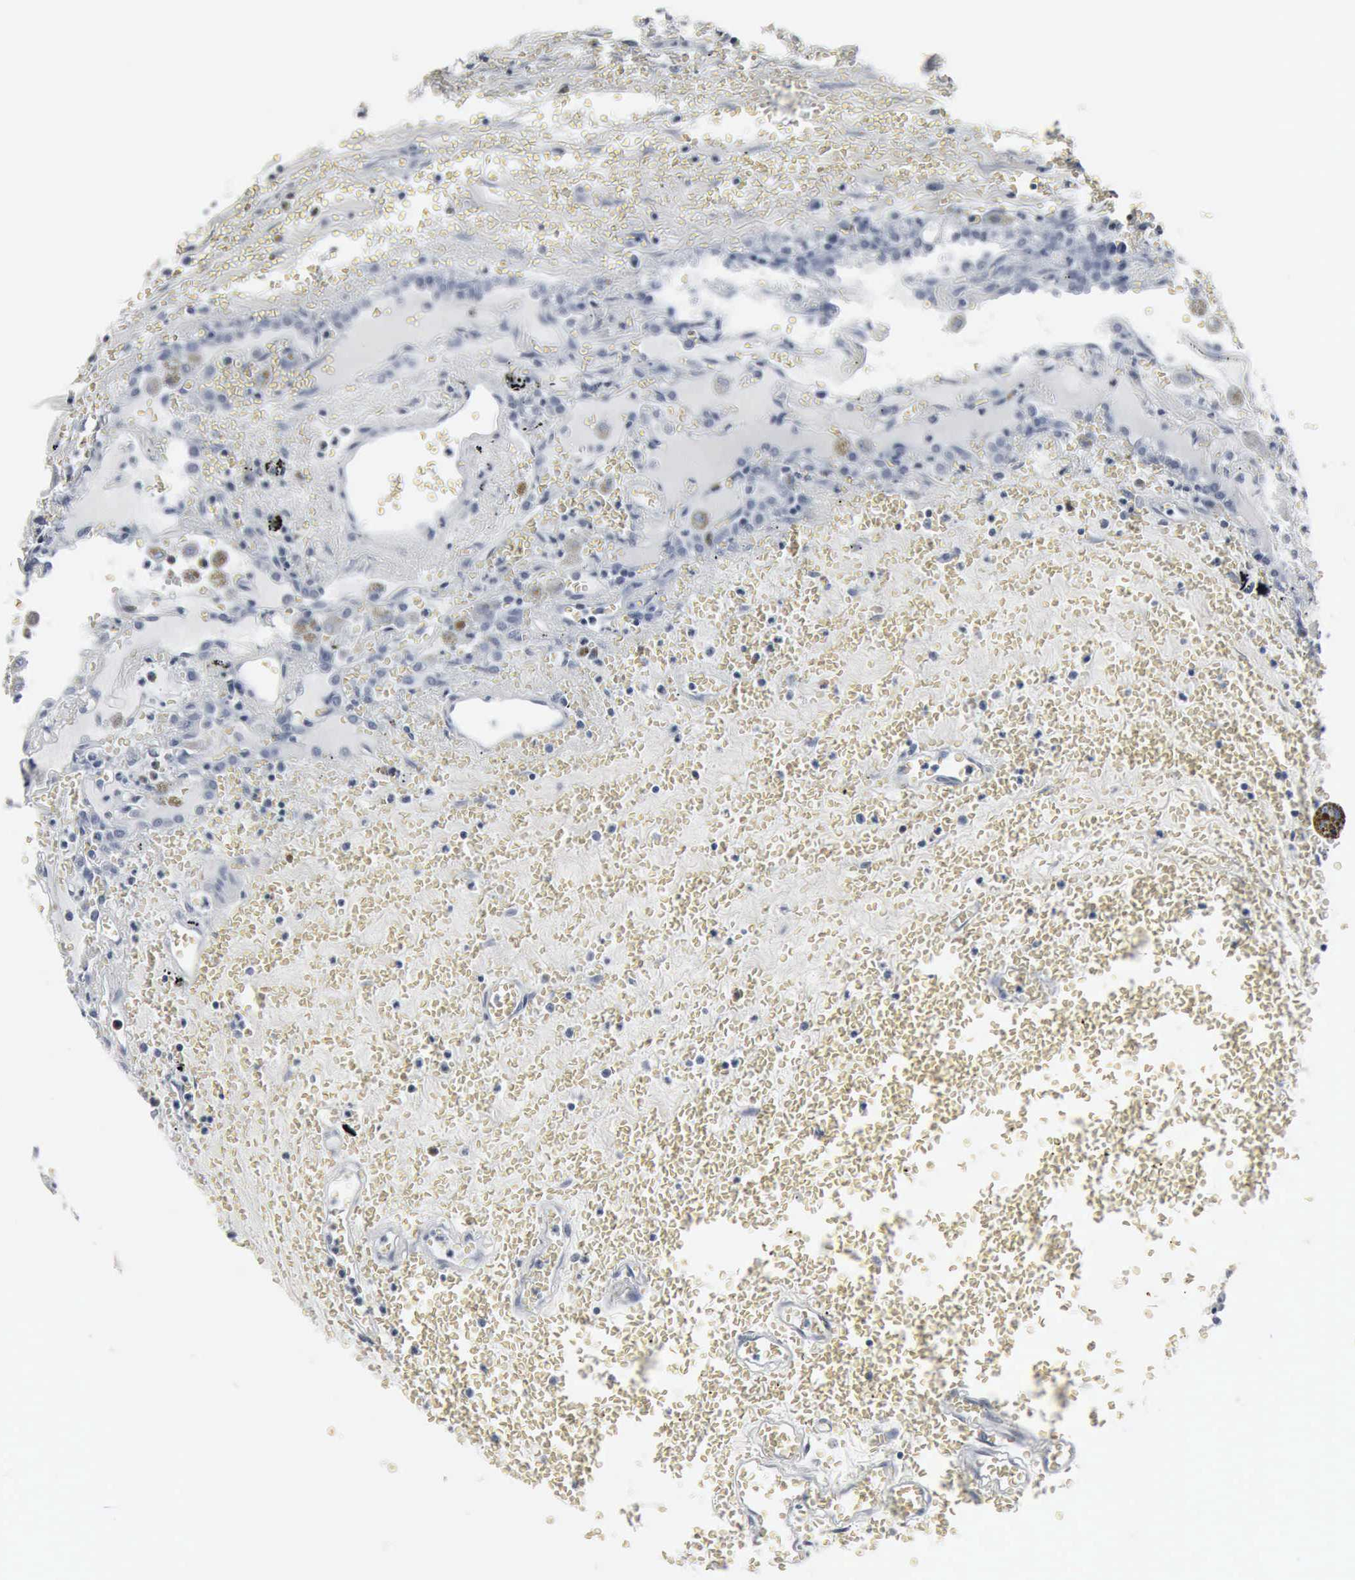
{"staining": {"intensity": "negative", "quantity": "none", "location": "none"}, "tissue": "carcinoid", "cell_type": "Tumor cells", "image_type": "cancer", "snomed": [{"axis": "morphology", "description": "Carcinoid, malignant, NOS"}, {"axis": "topography", "description": "Bronchus"}], "caption": "Tumor cells show no significant staining in malignant carcinoid.", "gene": "SNAP25", "patient": {"sex": "male", "age": 55}}